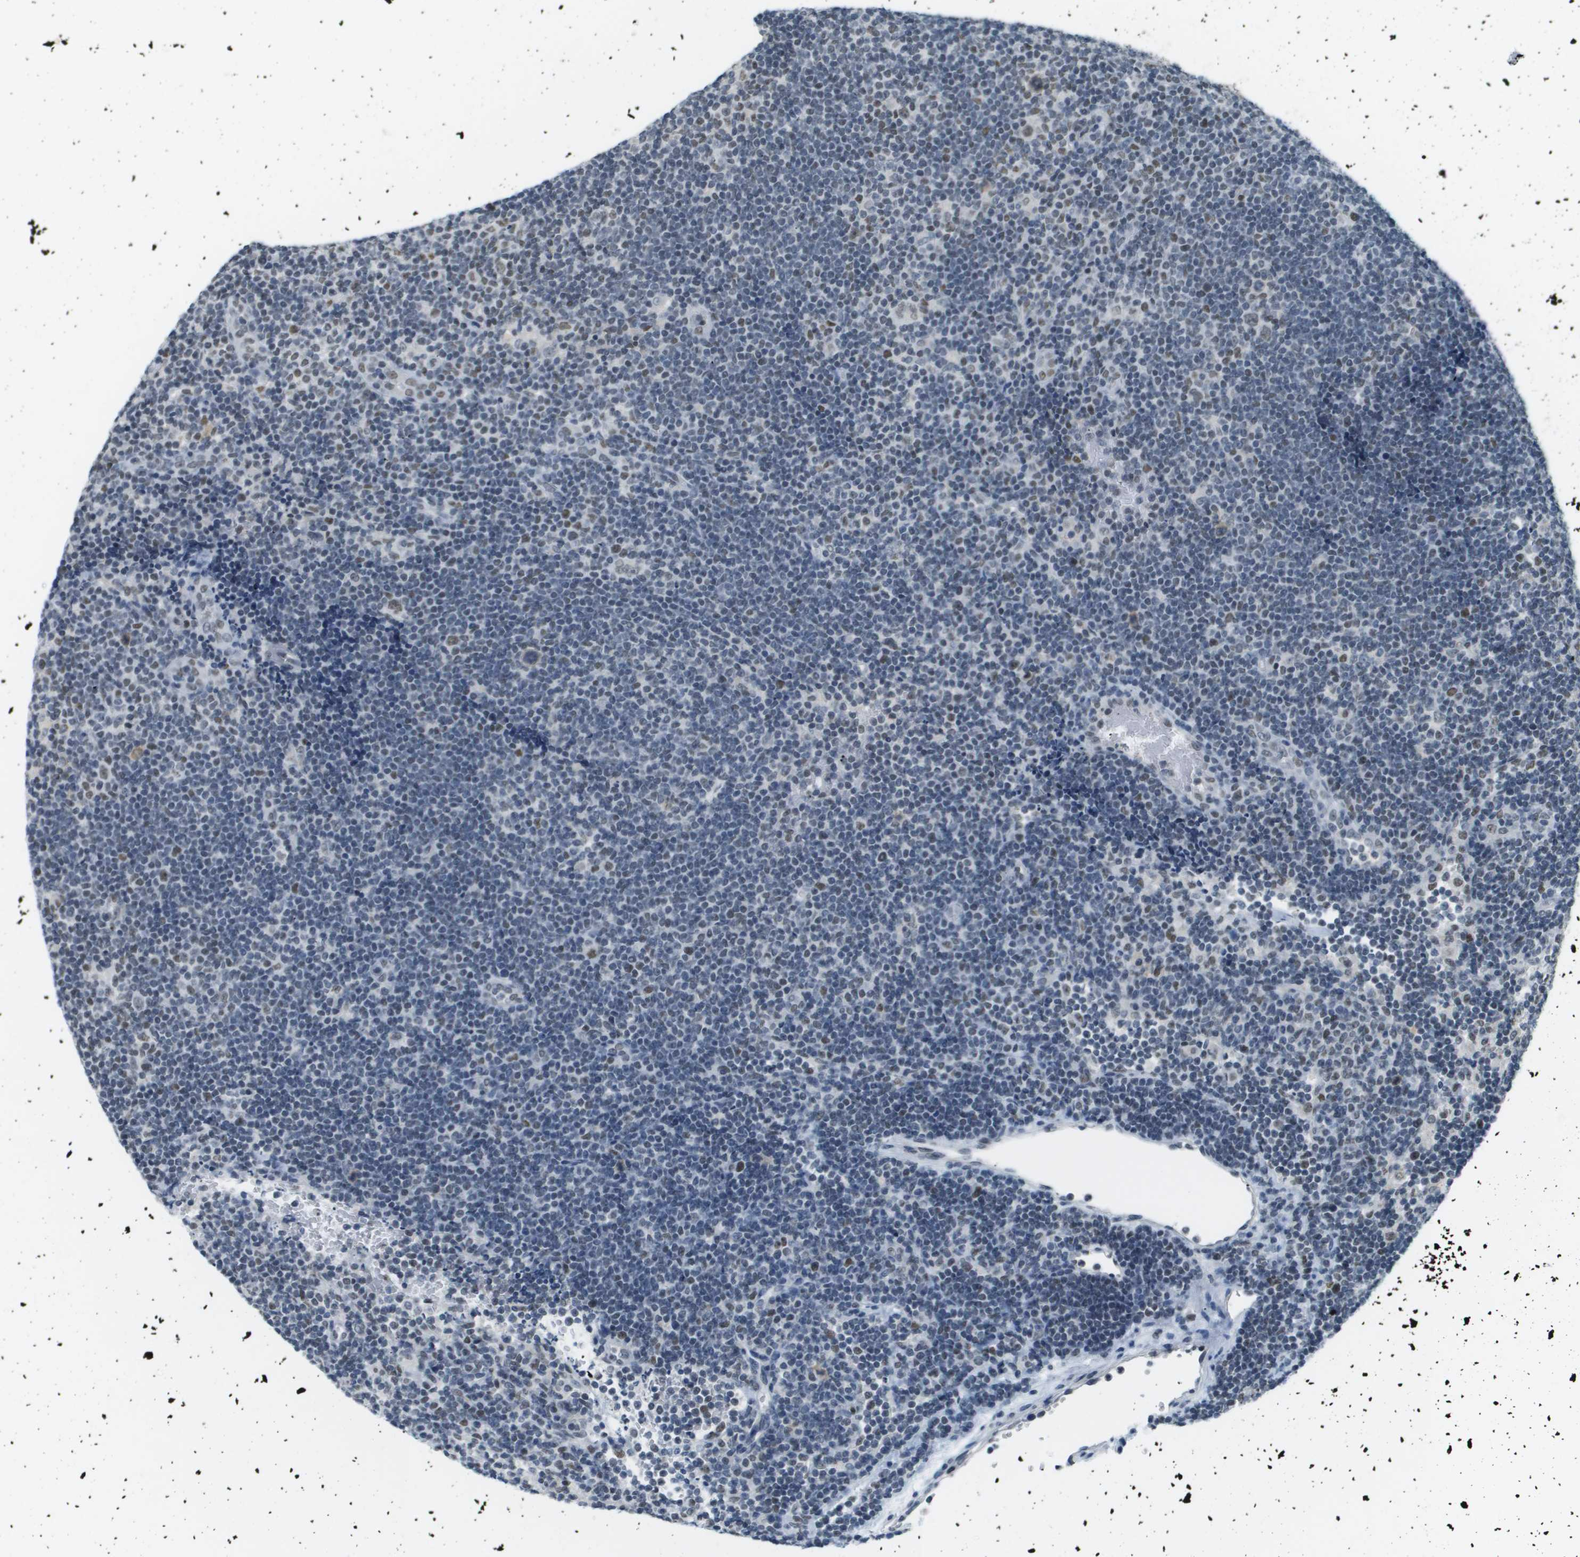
{"staining": {"intensity": "weak", "quantity": ">75%", "location": "nuclear"}, "tissue": "lymphoma", "cell_type": "Tumor cells", "image_type": "cancer", "snomed": [{"axis": "morphology", "description": "Hodgkin's disease, NOS"}, {"axis": "topography", "description": "Lymph node"}], "caption": "High-power microscopy captured an immunohistochemistry (IHC) image of lymphoma, revealing weak nuclear positivity in about >75% of tumor cells.", "gene": "CBX5", "patient": {"sex": "female", "age": 57}}